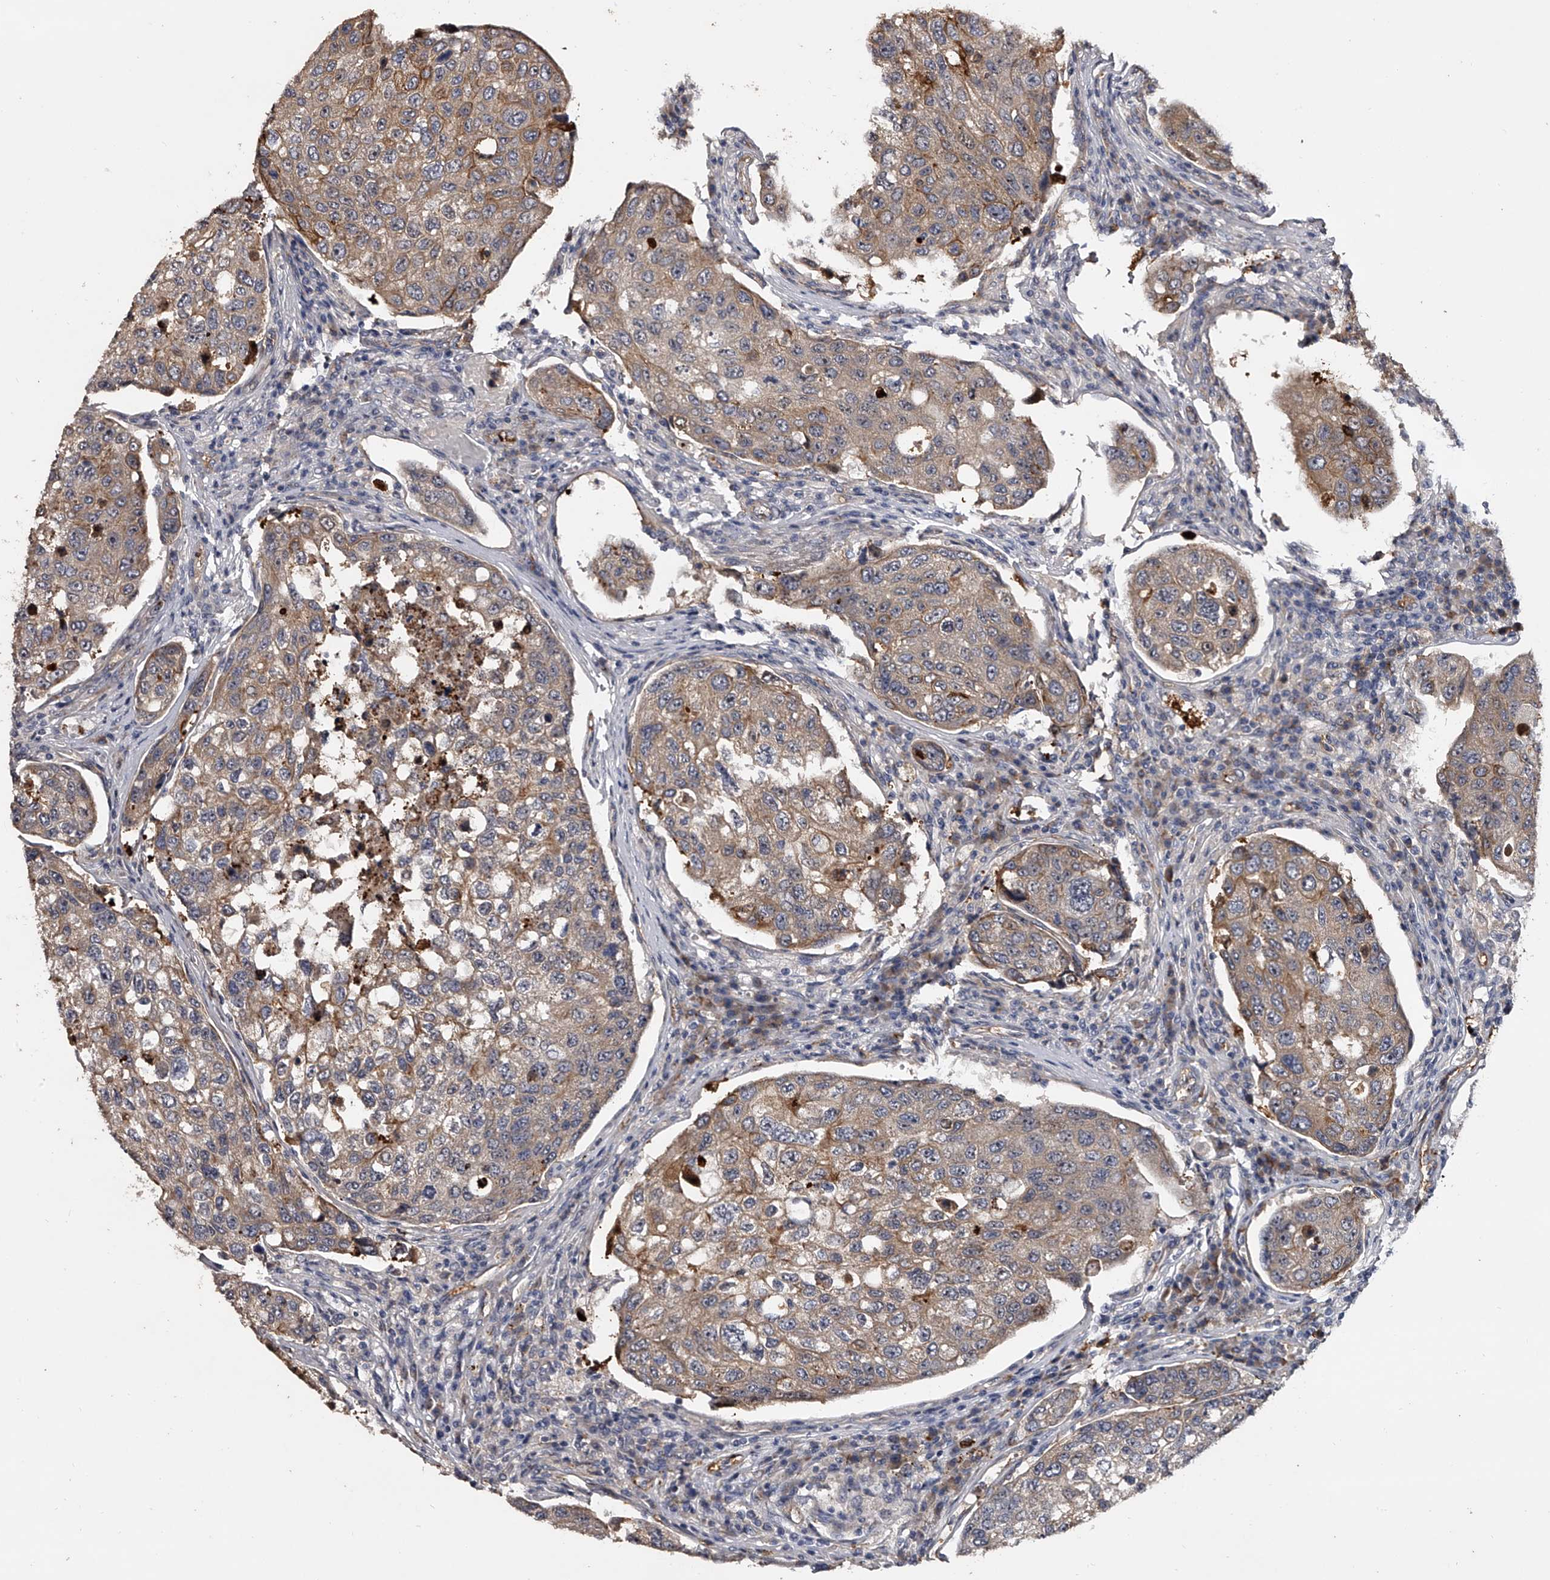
{"staining": {"intensity": "moderate", "quantity": ">75%", "location": "cytoplasmic/membranous"}, "tissue": "urothelial cancer", "cell_type": "Tumor cells", "image_type": "cancer", "snomed": [{"axis": "morphology", "description": "Urothelial carcinoma, High grade"}, {"axis": "topography", "description": "Lymph node"}, {"axis": "topography", "description": "Urinary bladder"}], "caption": "Immunohistochemical staining of human high-grade urothelial carcinoma shows medium levels of moderate cytoplasmic/membranous expression in about >75% of tumor cells.", "gene": "MDN1", "patient": {"sex": "male", "age": 51}}